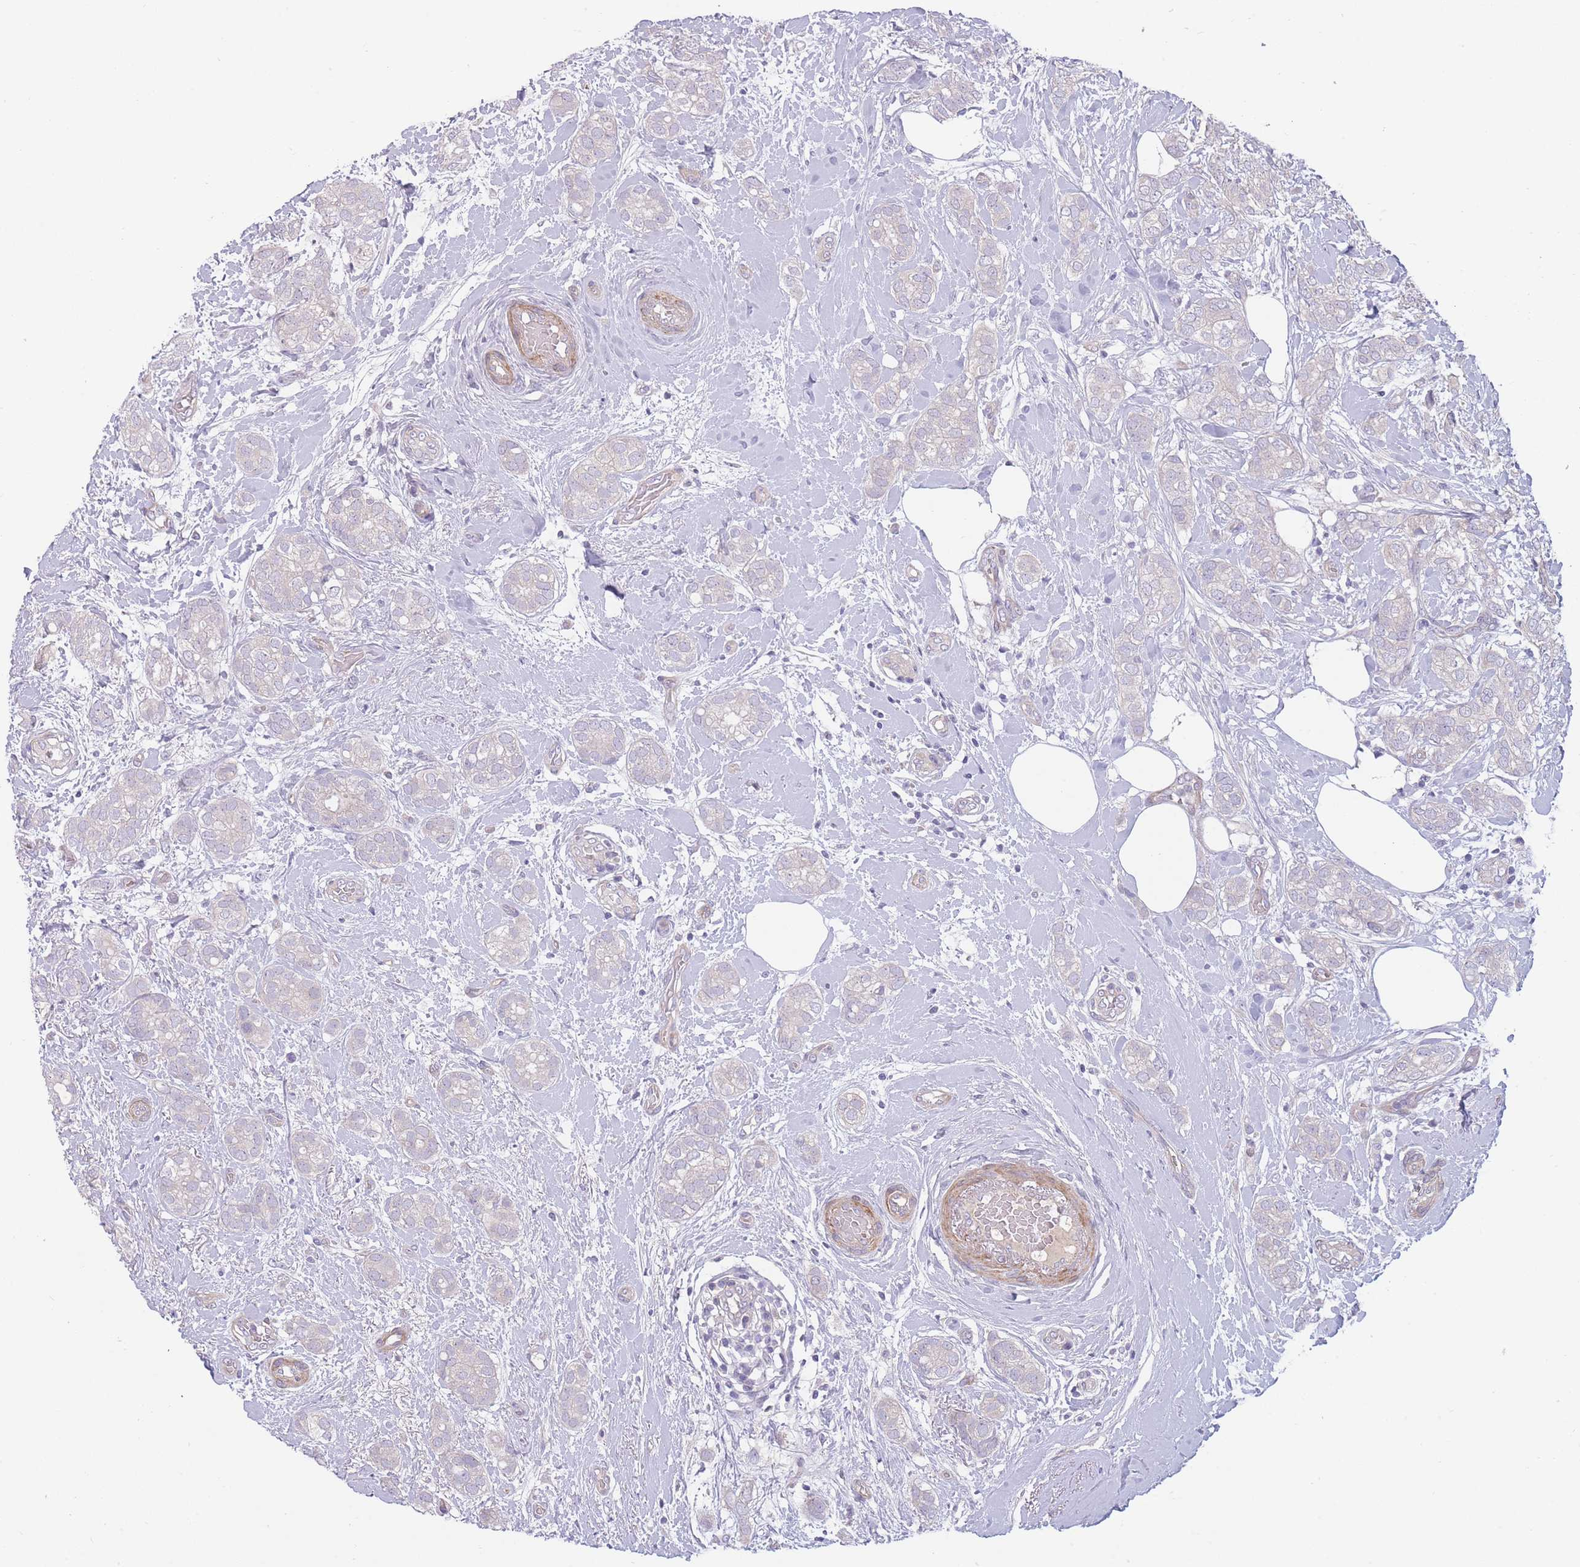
{"staining": {"intensity": "negative", "quantity": "none", "location": "none"}, "tissue": "breast cancer", "cell_type": "Tumor cells", "image_type": "cancer", "snomed": [{"axis": "morphology", "description": "Duct carcinoma"}, {"axis": "topography", "description": "Breast"}], "caption": "A histopathology image of human breast invasive ductal carcinoma is negative for staining in tumor cells.", "gene": "PNPLA5", "patient": {"sex": "female", "age": 73}}